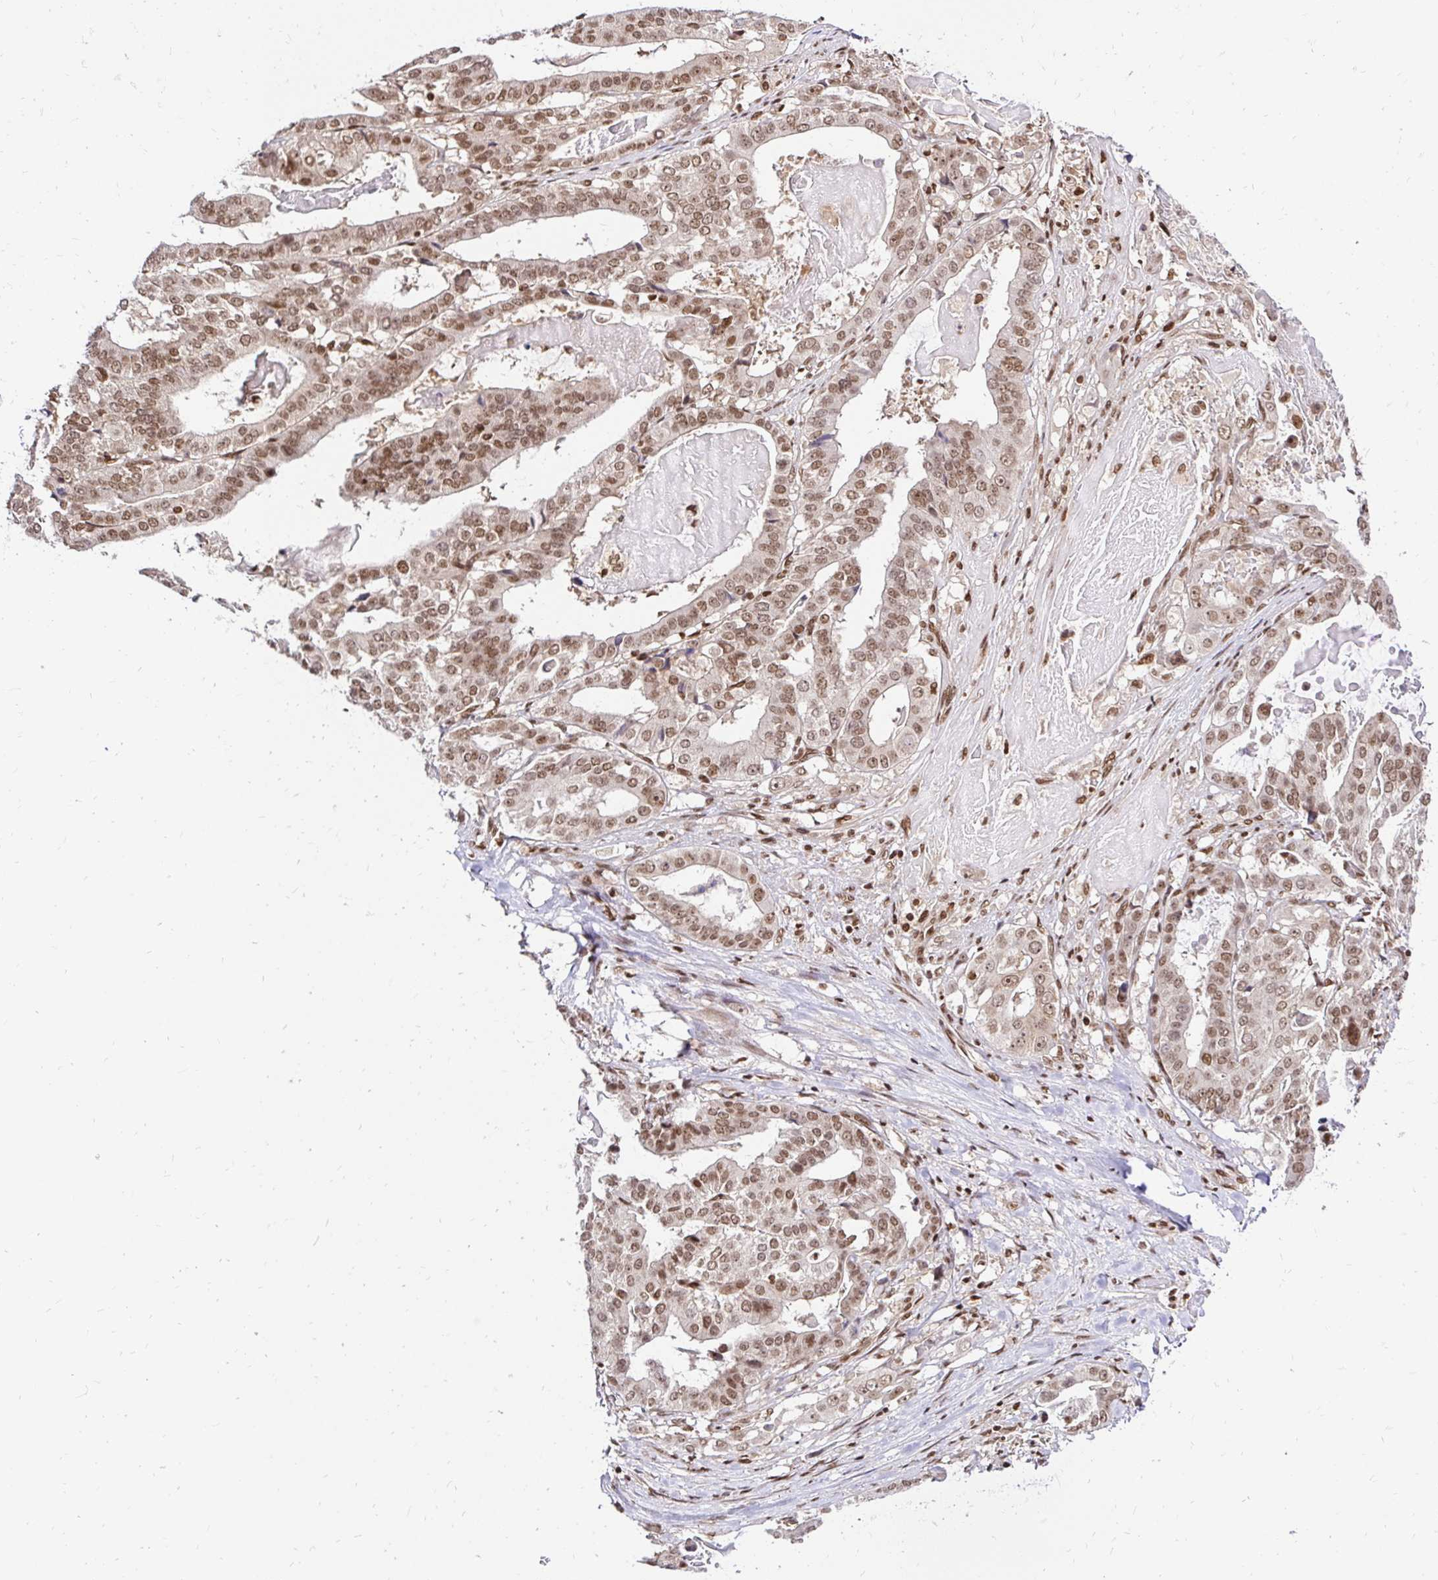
{"staining": {"intensity": "moderate", "quantity": ">75%", "location": "nuclear"}, "tissue": "stomach cancer", "cell_type": "Tumor cells", "image_type": "cancer", "snomed": [{"axis": "morphology", "description": "Adenocarcinoma, NOS"}, {"axis": "topography", "description": "Stomach"}], "caption": "Stomach cancer (adenocarcinoma) stained with a brown dye exhibits moderate nuclear positive expression in about >75% of tumor cells.", "gene": "GLYR1", "patient": {"sex": "male", "age": 48}}